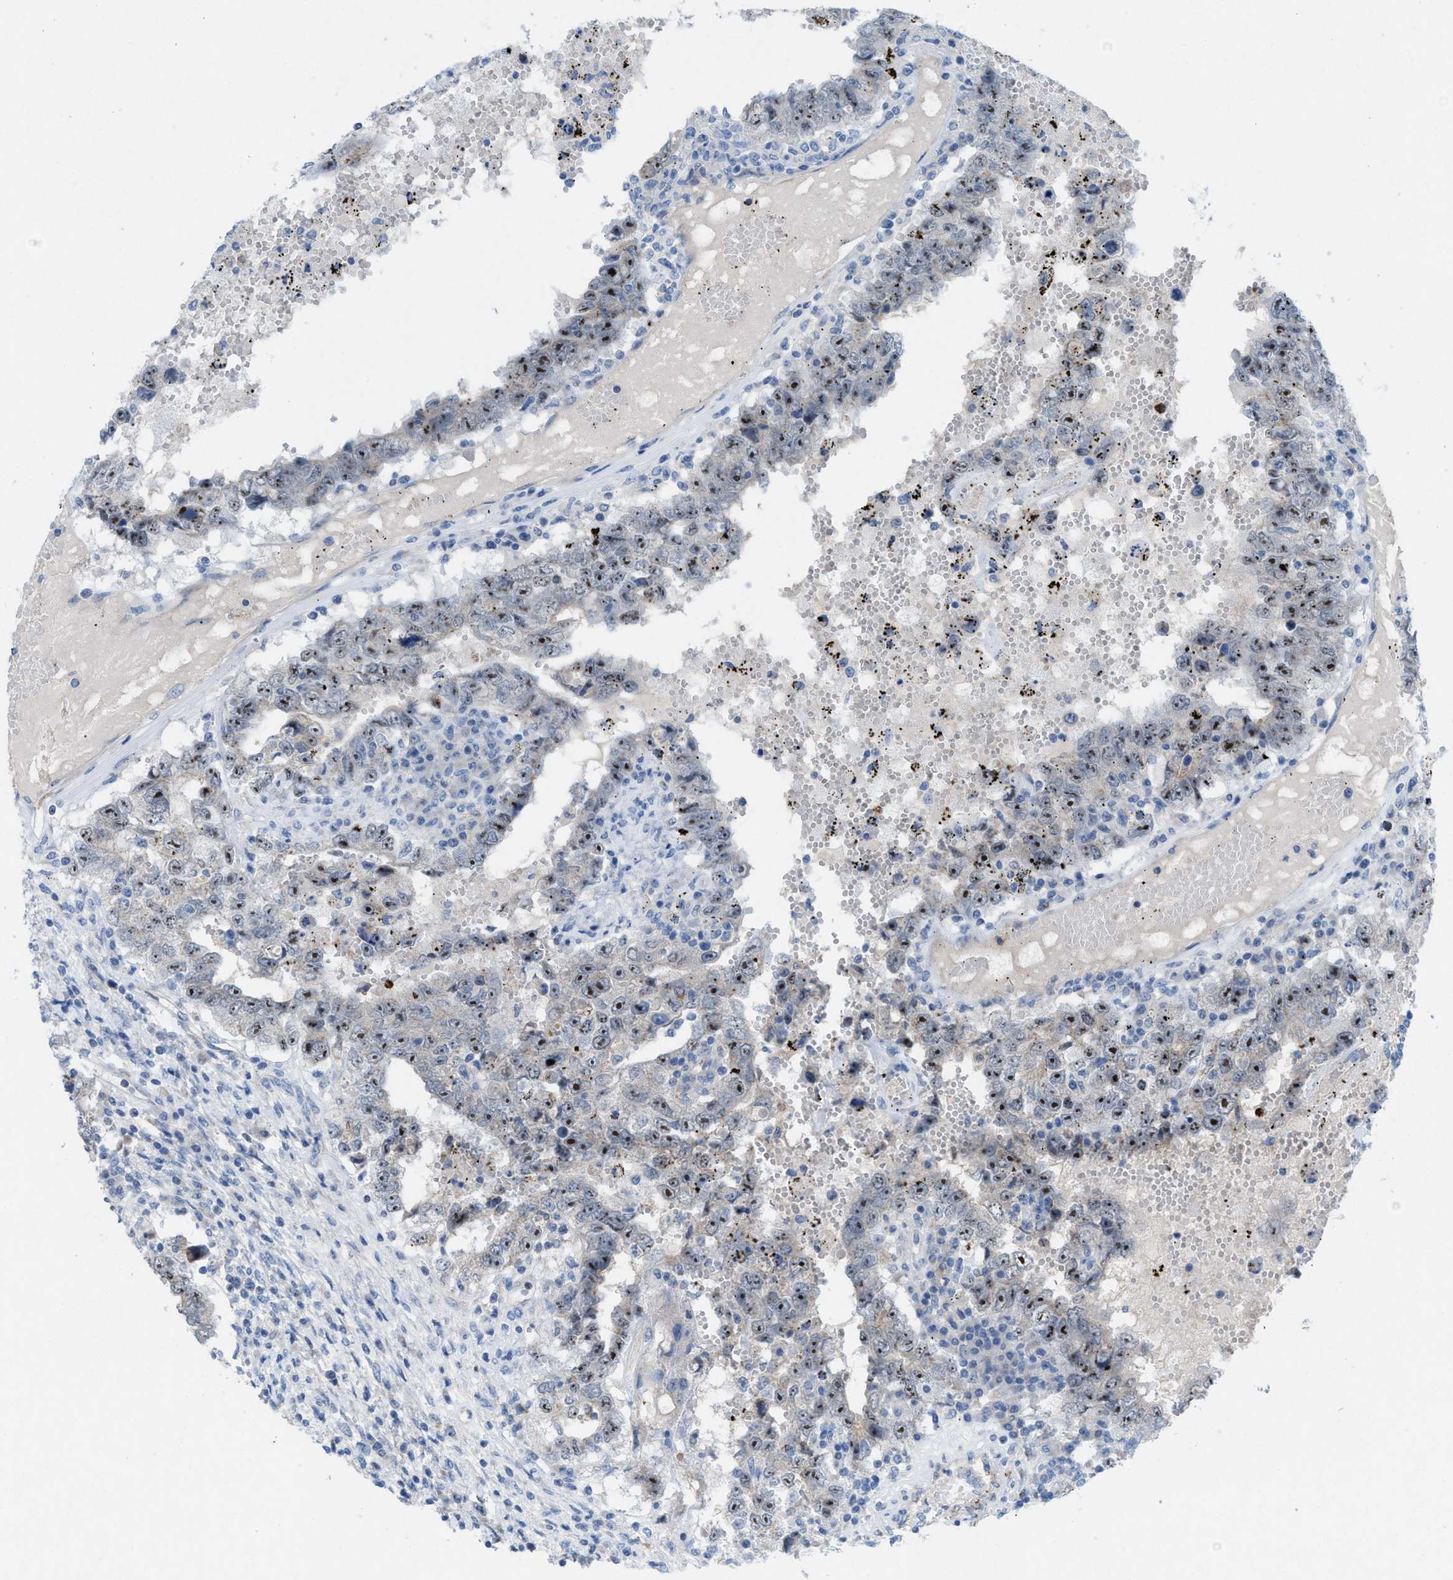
{"staining": {"intensity": "moderate", "quantity": ">75%", "location": "nuclear"}, "tissue": "testis cancer", "cell_type": "Tumor cells", "image_type": "cancer", "snomed": [{"axis": "morphology", "description": "Carcinoma, Embryonal, NOS"}, {"axis": "topography", "description": "Testis"}], "caption": "Testis cancer stained with a protein marker reveals moderate staining in tumor cells.", "gene": "CMTM1", "patient": {"sex": "male", "age": 26}}